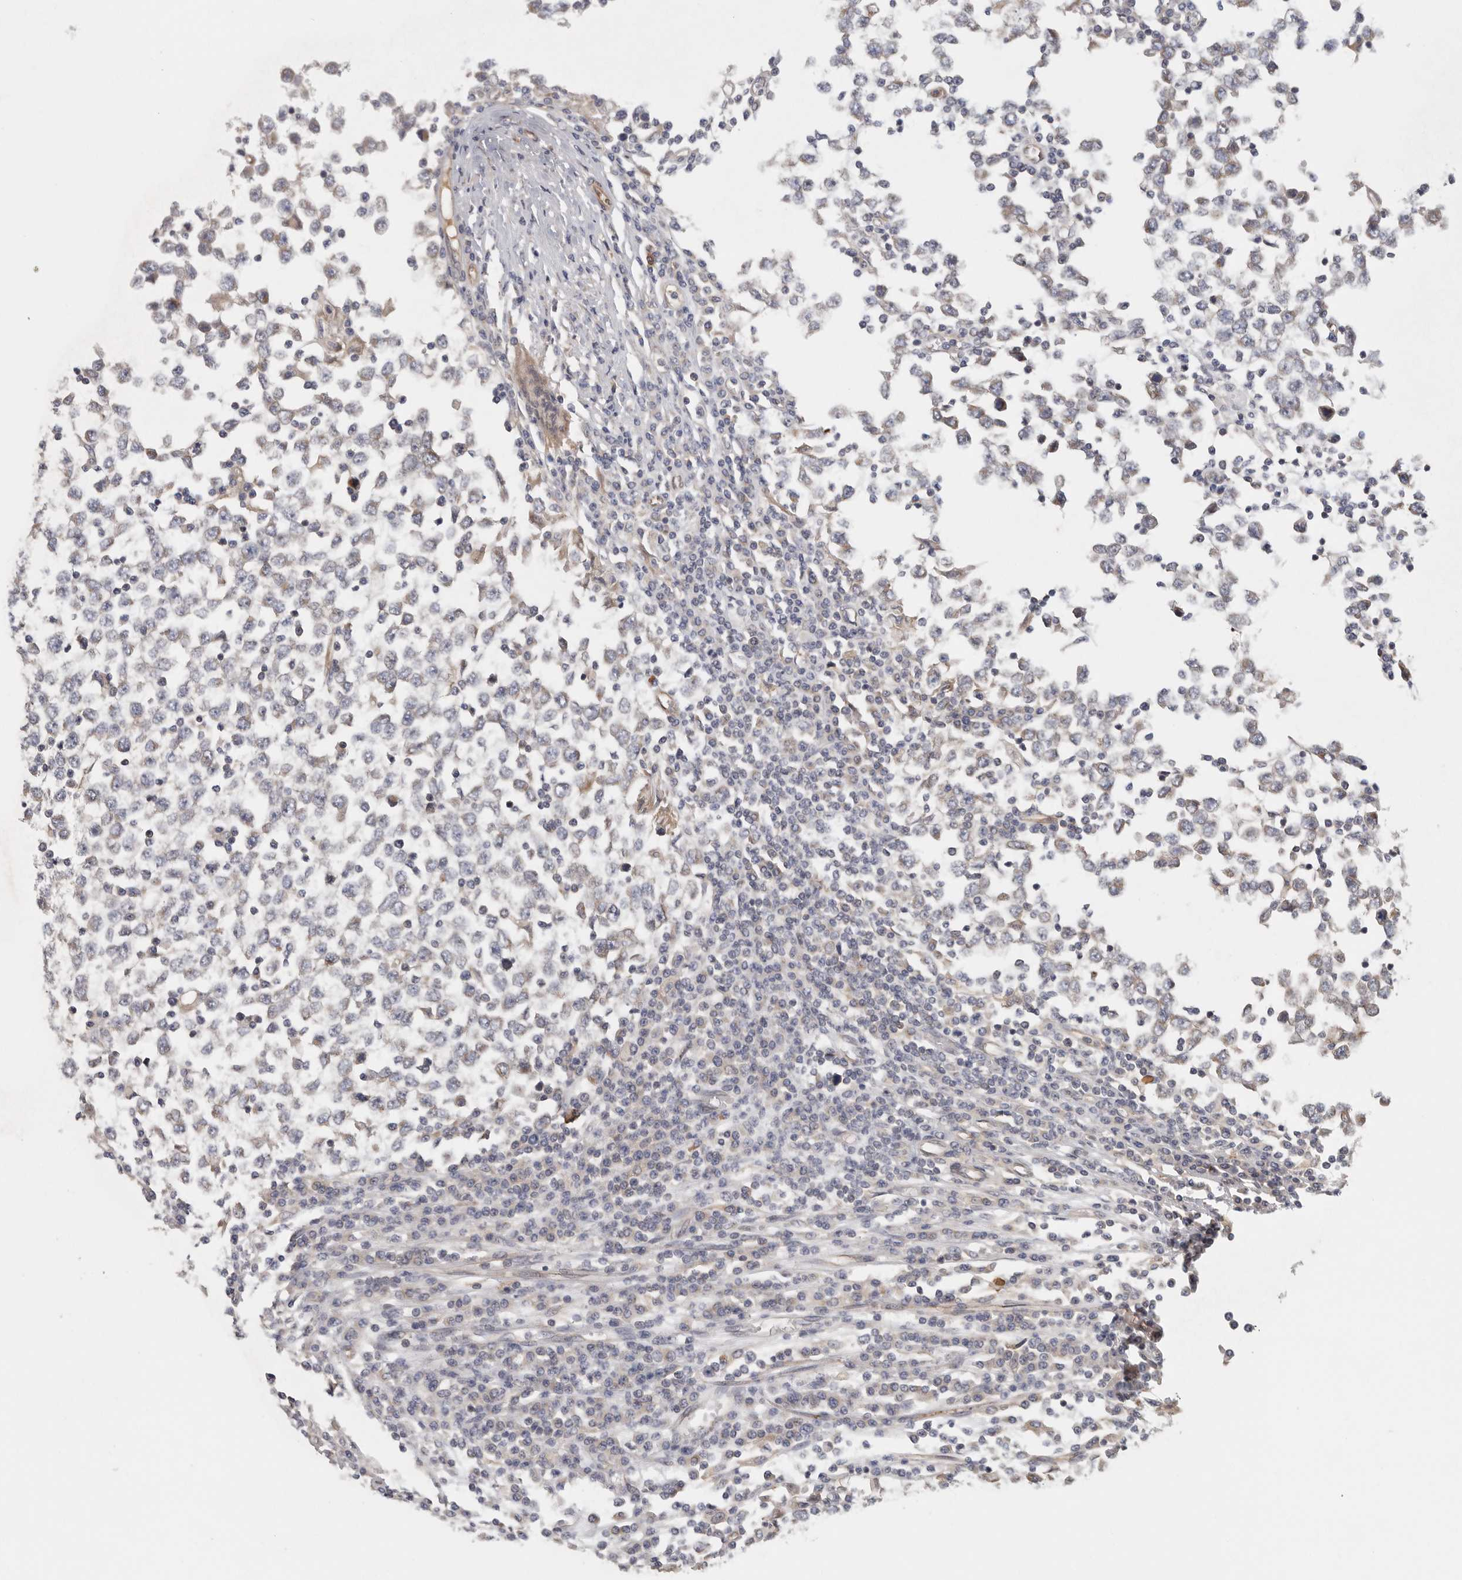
{"staining": {"intensity": "weak", "quantity": "25%-75%", "location": "cytoplasmic/membranous"}, "tissue": "testis cancer", "cell_type": "Tumor cells", "image_type": "cancer", "snomed": [{"axis": "morphology", "description": "Seminoma, NOS"}, {"axis": "topography", "description": "Testis"}], "caption": "This image shows testis cancer (seminoma) stained with immunohistochemistry to label a protein in brown. The cytoplasmic/membranous of tumor cells show weak positivity for the protein. Nuclei are counter-stained blue.", "gene": "BCAP29", "patient": {"sex": "male", "age": 65}}